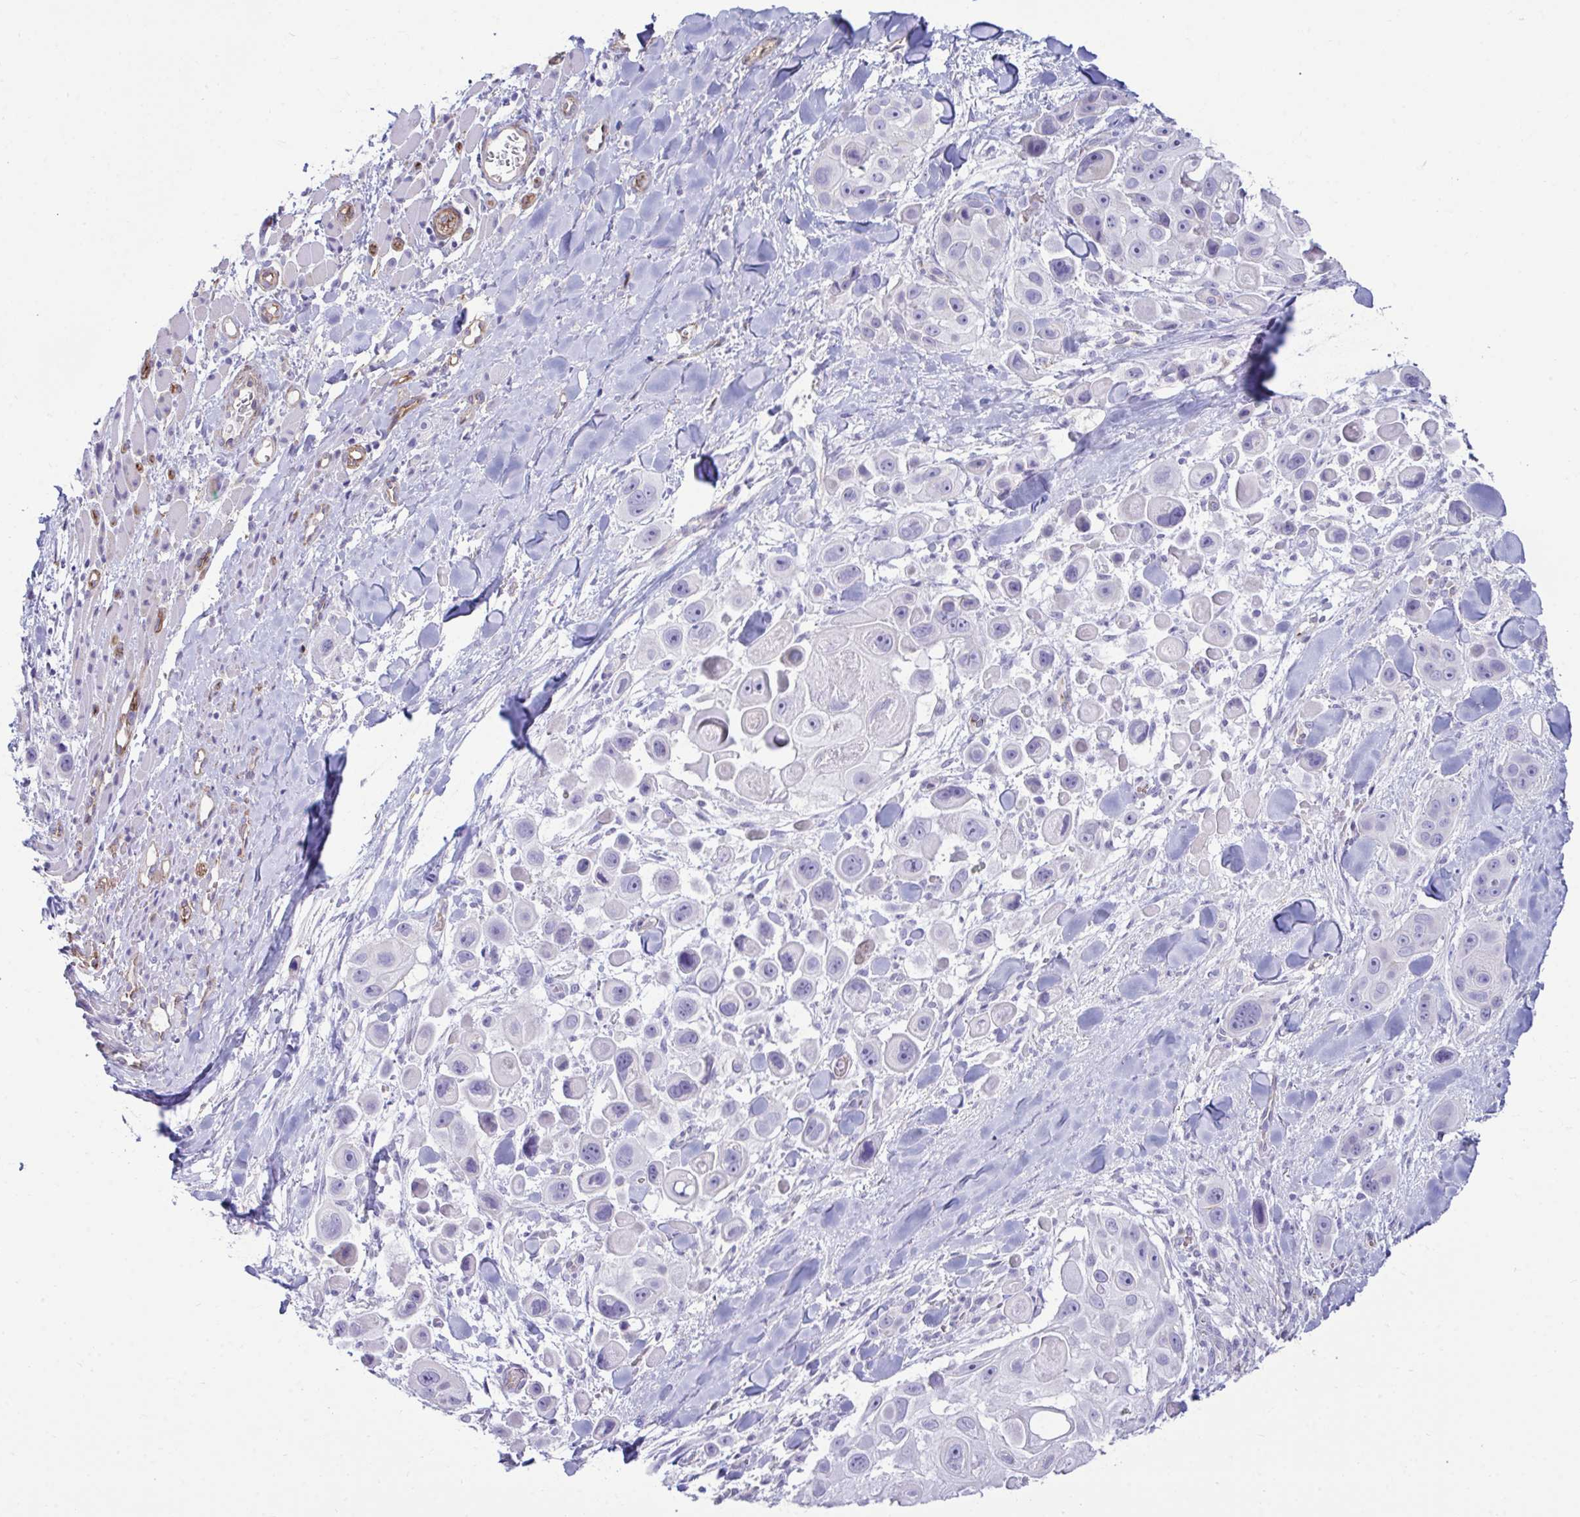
{"staining": {"intensity": "negative", "quantity": "none", "location": "none"}, "tissue": "skin cancer", "cell_type": "Tumor cells", "image_type": "cancer", "snomed": [{"axis": "morphology", "description": "Squamous cell carcinoma, NOS"}, {"axis": "topography", "description": "Skin"}], "caption": "Tumor cells show no significant staining in squamous cell carcinoma (skin).", "gene": "UBL3", "patient": {"sex": "male", "age": 67}}